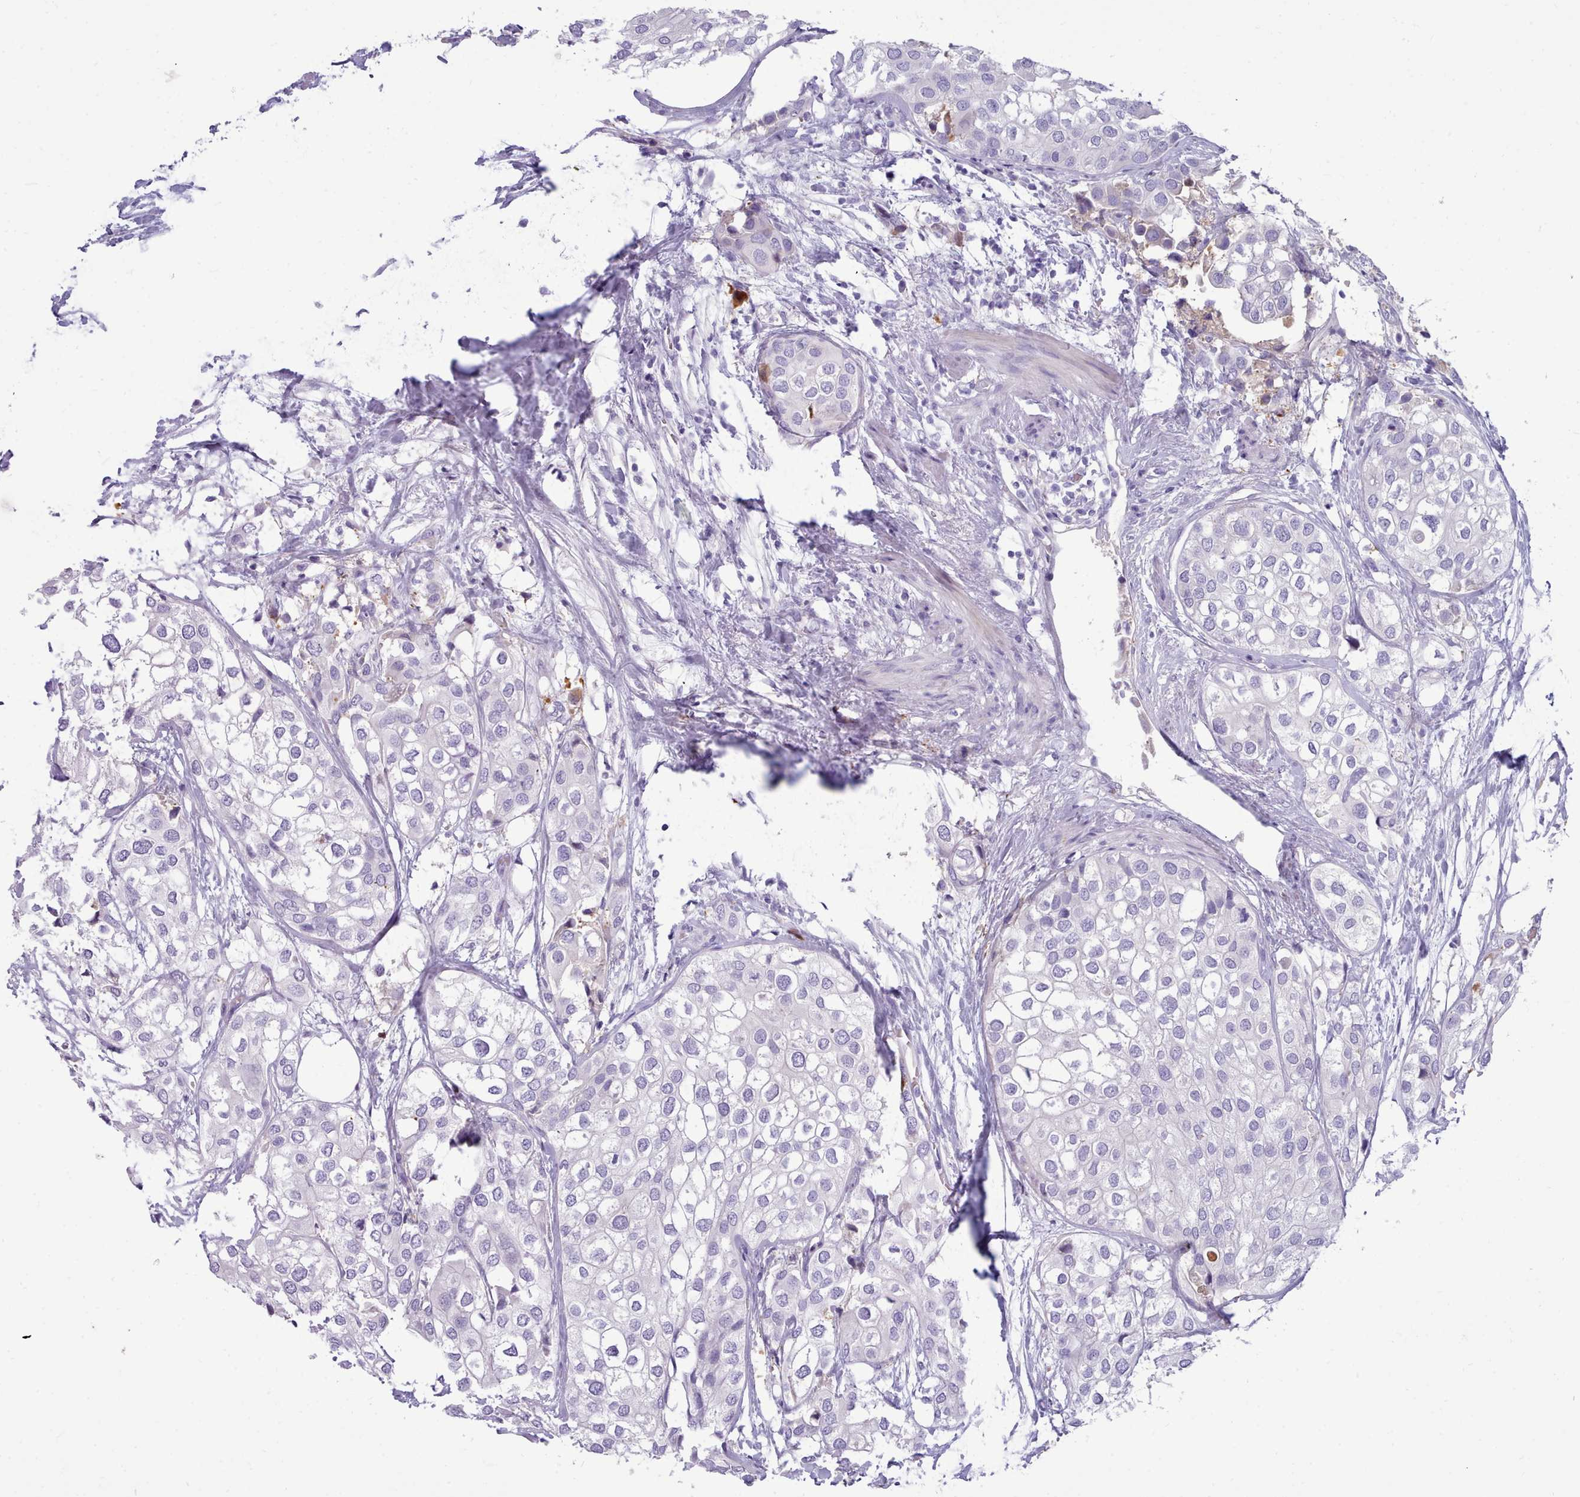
{"staining": {"intensity": "negative", "quantity": "none", "location": "none"}, "tissue": "urothelial cancer", "cell_type": "Tumor cells", "image_type": "cancer", "snomed": [{"axis": "morphology", "description": "Urothelial carcinoma, High grade"}, {"axis": "topography", "description": "Urinary bladder"}], "caption": "High-grade urothelial carcinoma was stained to show a protein in brown. There is no significant positivity in tumor cells.", "gene": "NKX1-2", "patient": {"sex": "male", "age": 64}}